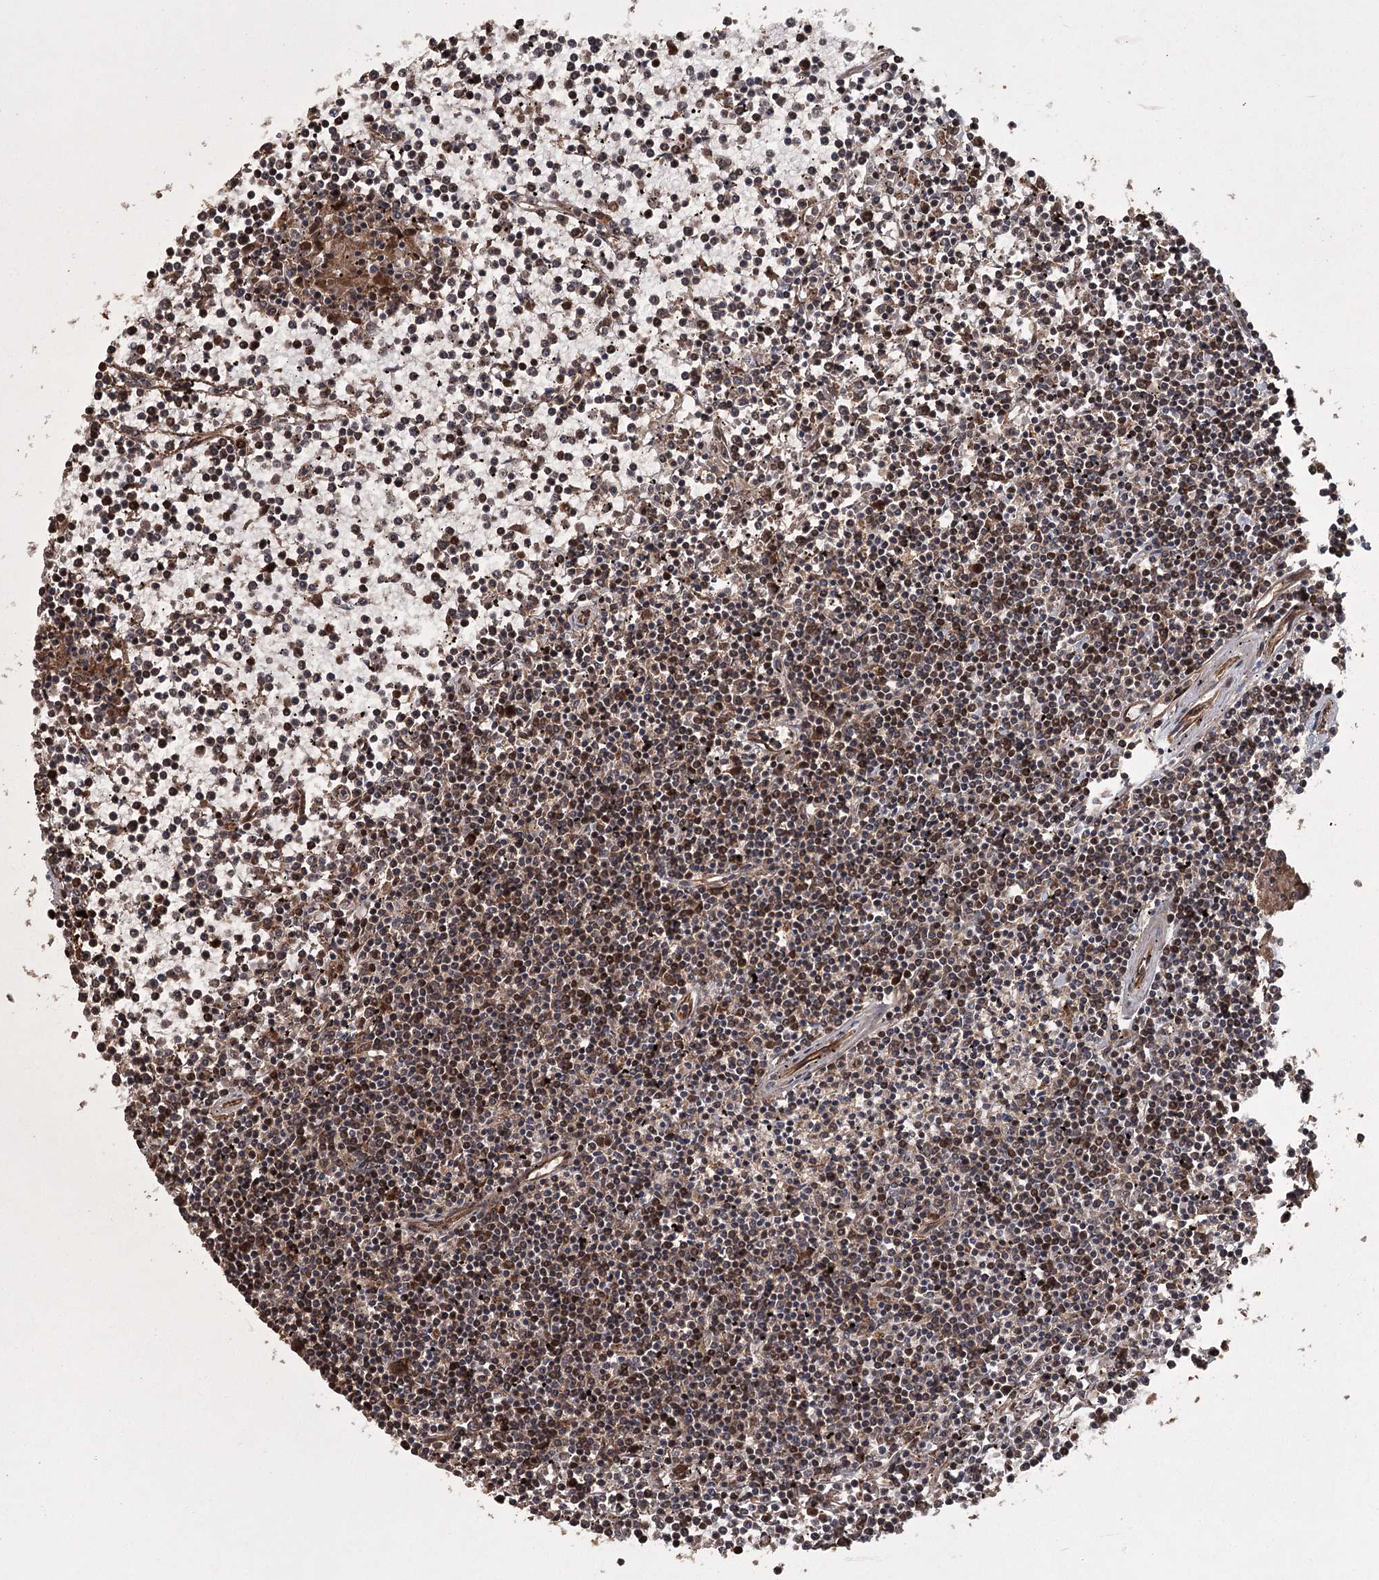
{"staining": {"intensity": "moderate", "quantity": "25%-75%", "location": "cytoplasmic/membranous"}, "tissue": "lymphoma", "cell_type": "Tumor cells", "image_type": "cancer", "snomed": [{"axis": "morphology", "description": "Malignant lymphoma, non-Hodgkin's type, Low grade"}, {"axis": "topography", "description": "Spleen"}], "caption": "A brown stain highlights moderate cytoplasmic/membranous positivity of a protein in lymphoma tumor cells.", "gene": "RPAP3", "patient": {"sex": "female", "age": 19}}